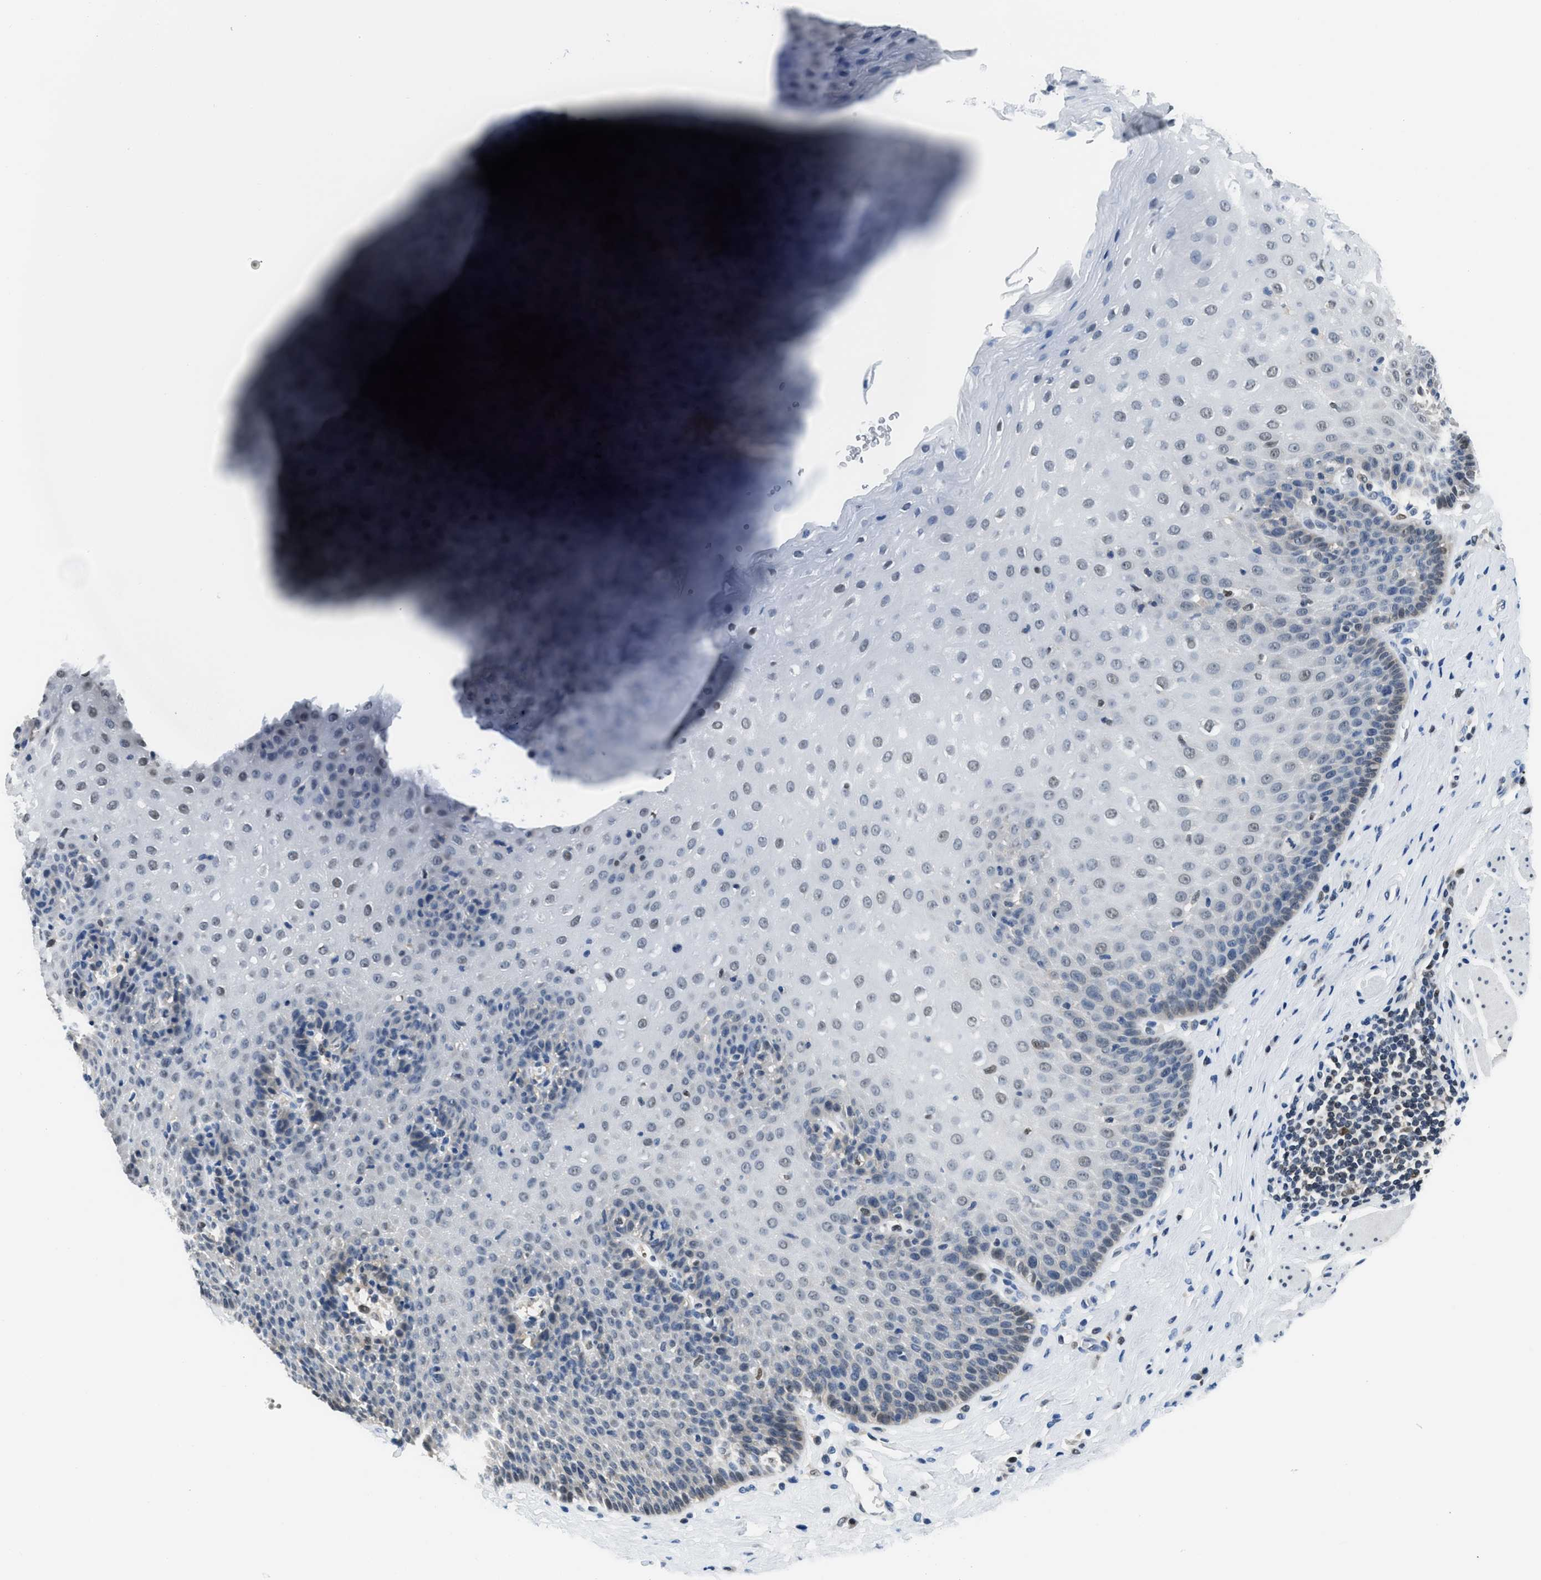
{"staining": {"intensity": "weak", "quantity": "25%-75%", "location": "nuclear"}, "tissue": "esophagus", "cell_type": "Squamous epithelial cells", "image_type": "normal", "snomed": [{"axis": "morphology", "description": "Normal tissue, NOS"}, {"axis": "topography", "description": "Esophagus"}], "caption": "This image shows immunohistochemistry (IHC) staining of benign human esophagus, with low weak nuclear staining in approximately 25%-75% of squamous epithelial cells.", "gene": "ALX1", "patient": {"sex": "female", "age": 61}}